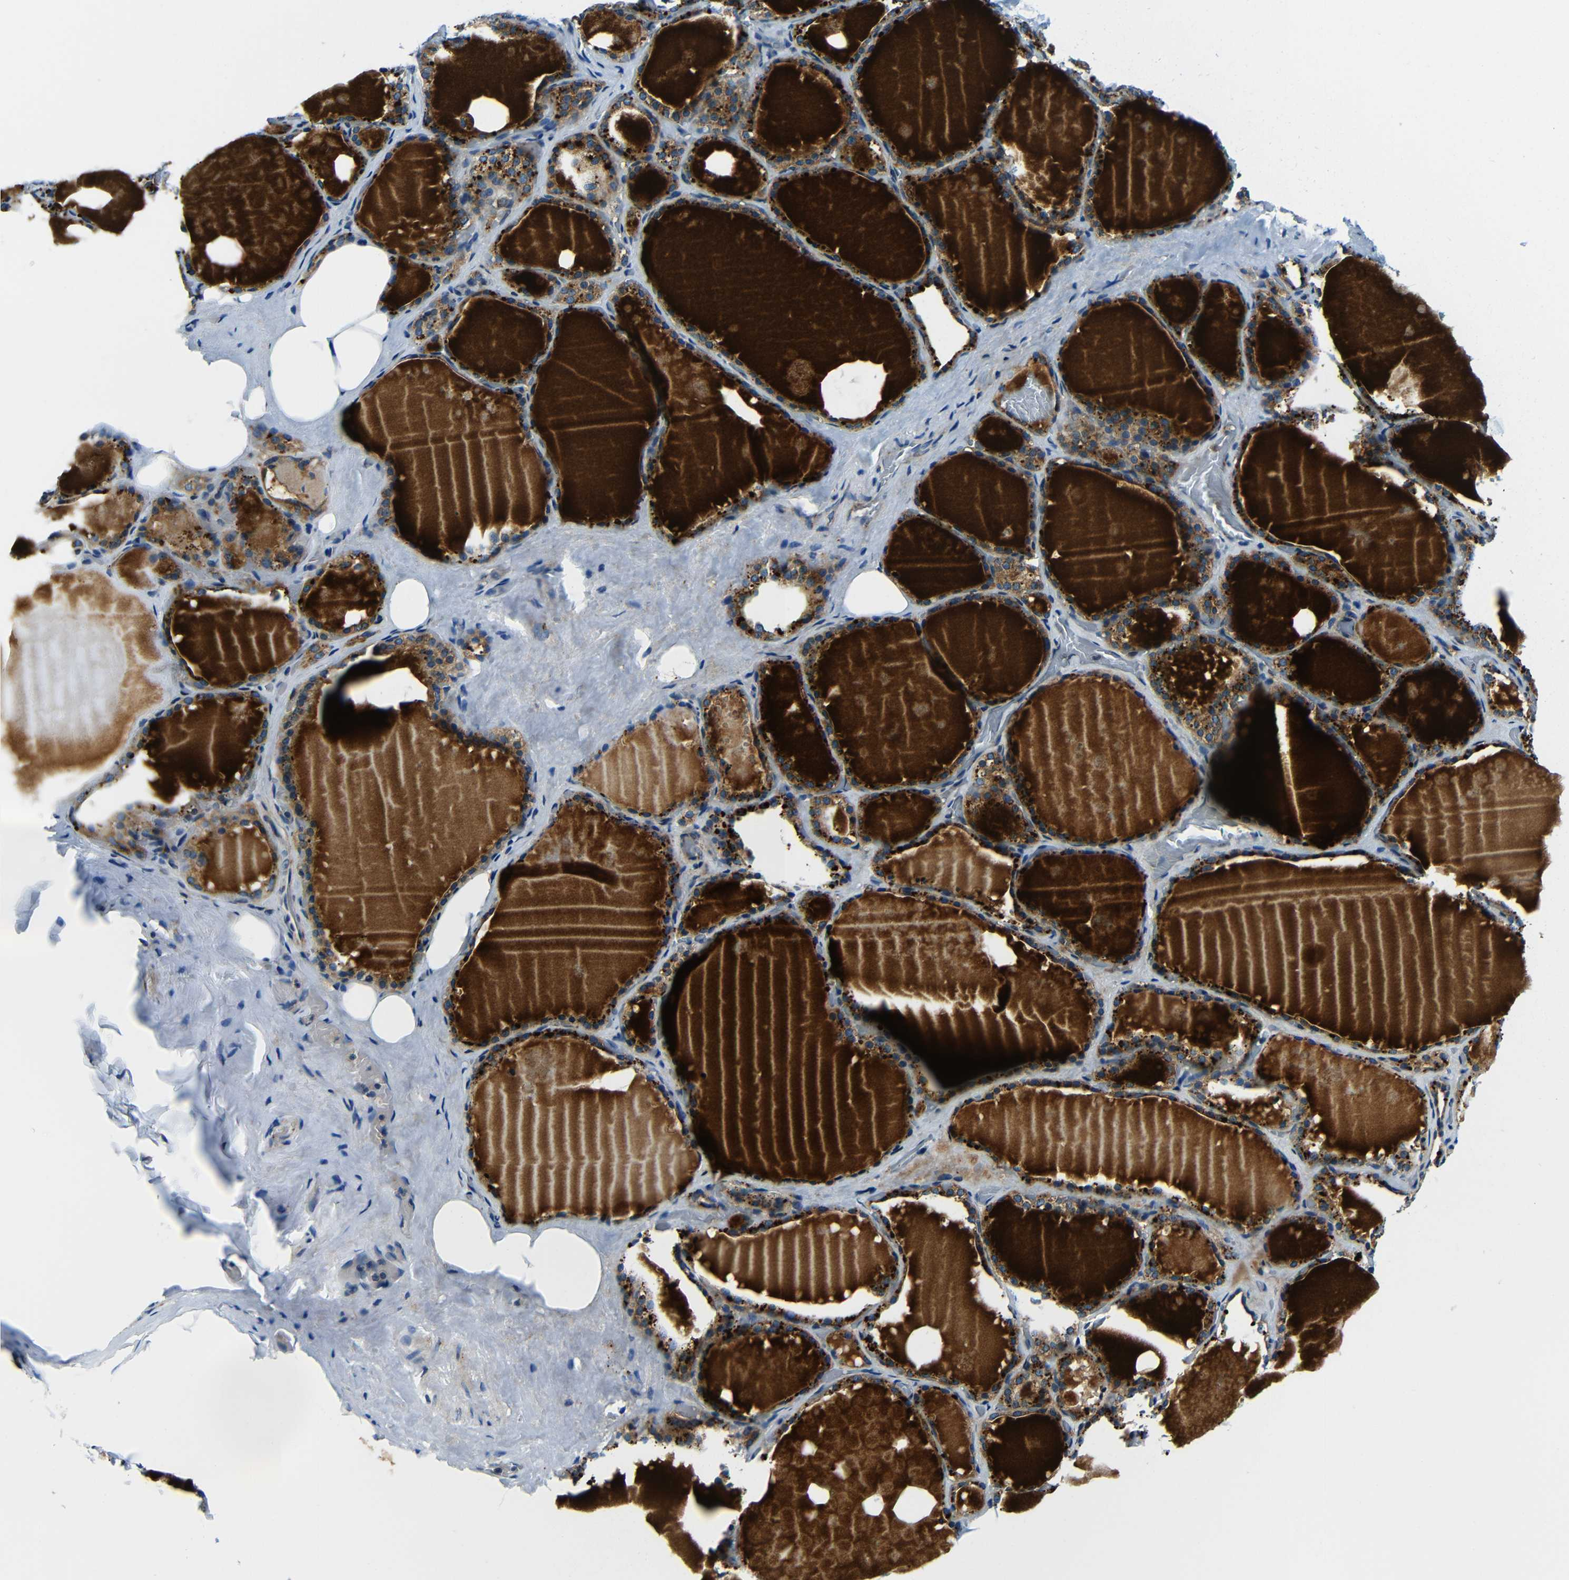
{"staining": {"intensity": "moderate", "quantity": ">75%", "location": "cytoplasmic/membranous"}, "tissue": "thyroid gland", "cell_type": "Glandular cells", "image_type": "normal", "snomed": [{"axis": "morphology", "description": "Normal tissue, NOS"}, {"axis": "topography", "description": "Thyroid gland"}], "caption": "About >75% of glandular cells in unremarkable human thyroid gland reveal moderate cytoplasmic/membranous protein positivity as visualized by brown immunohistochemical staining.", "gene": "USO1", "patient": {"sex": "male", "age": 61}}